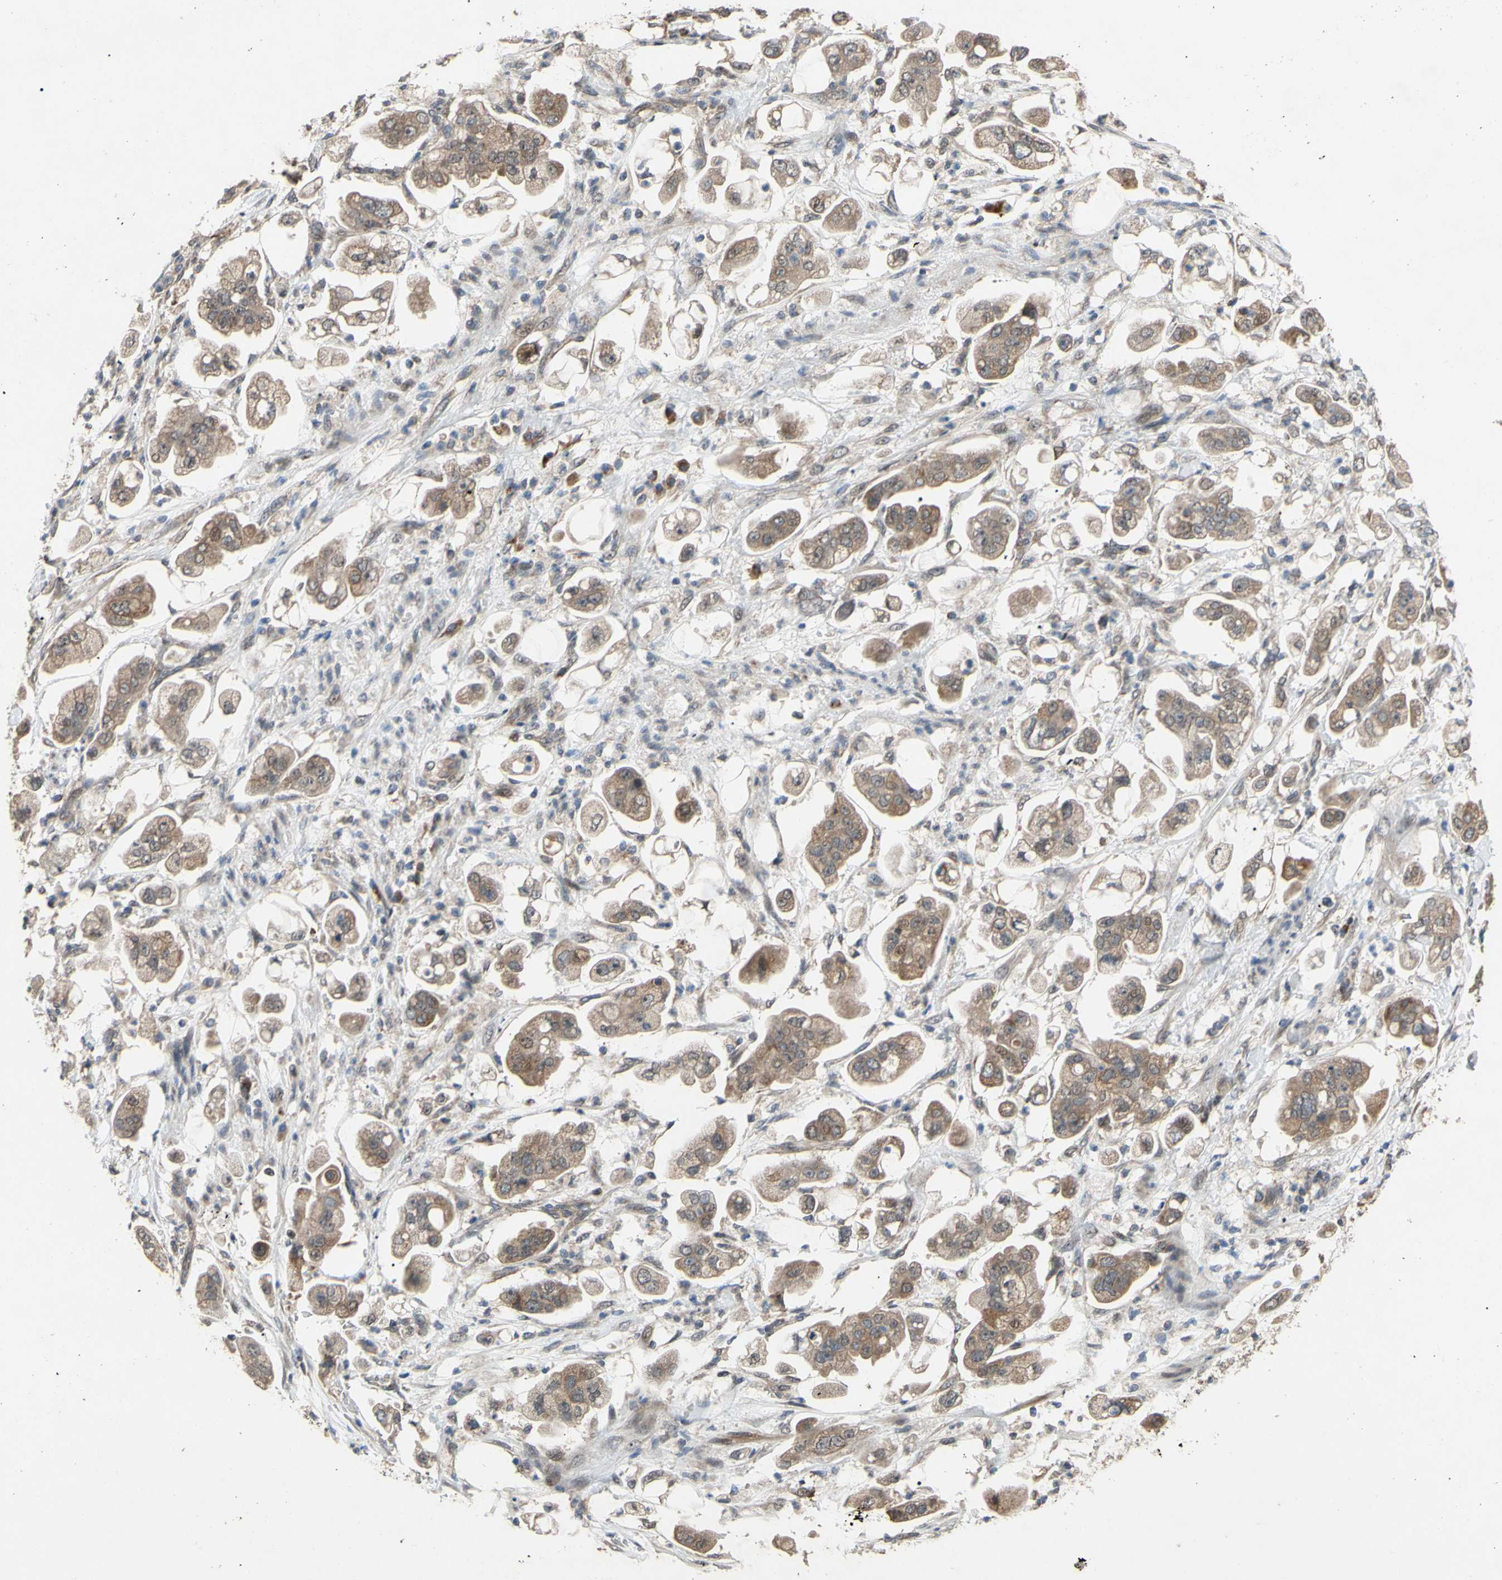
{"staining": {"intensity": "moderate", "quantity": ">75%", "location": "cytoplasmic/membranous"}, "tissue": "stomach cancer", "cell_type": "Tumor cells", "image_type": "cancer", "snomed": [{"axis": "morphology", "description": "Adenocarcinoma, NOS"}, {"axis": "topography", "description": "Stomach"}], "caption": "IHC (DAB) staining of adenocarcinoma (stomach) shows moderate cytoplasmic/membranous protein staining in about >75% of tumor cells. Using DAB (3,3'-diaminobenzidine) (brown) and hematoxylin (blue) stains, captured at high magnification using brightfield microscopy.", "gene": "CD164", "patient": {"sex": "male", "age": 62}}